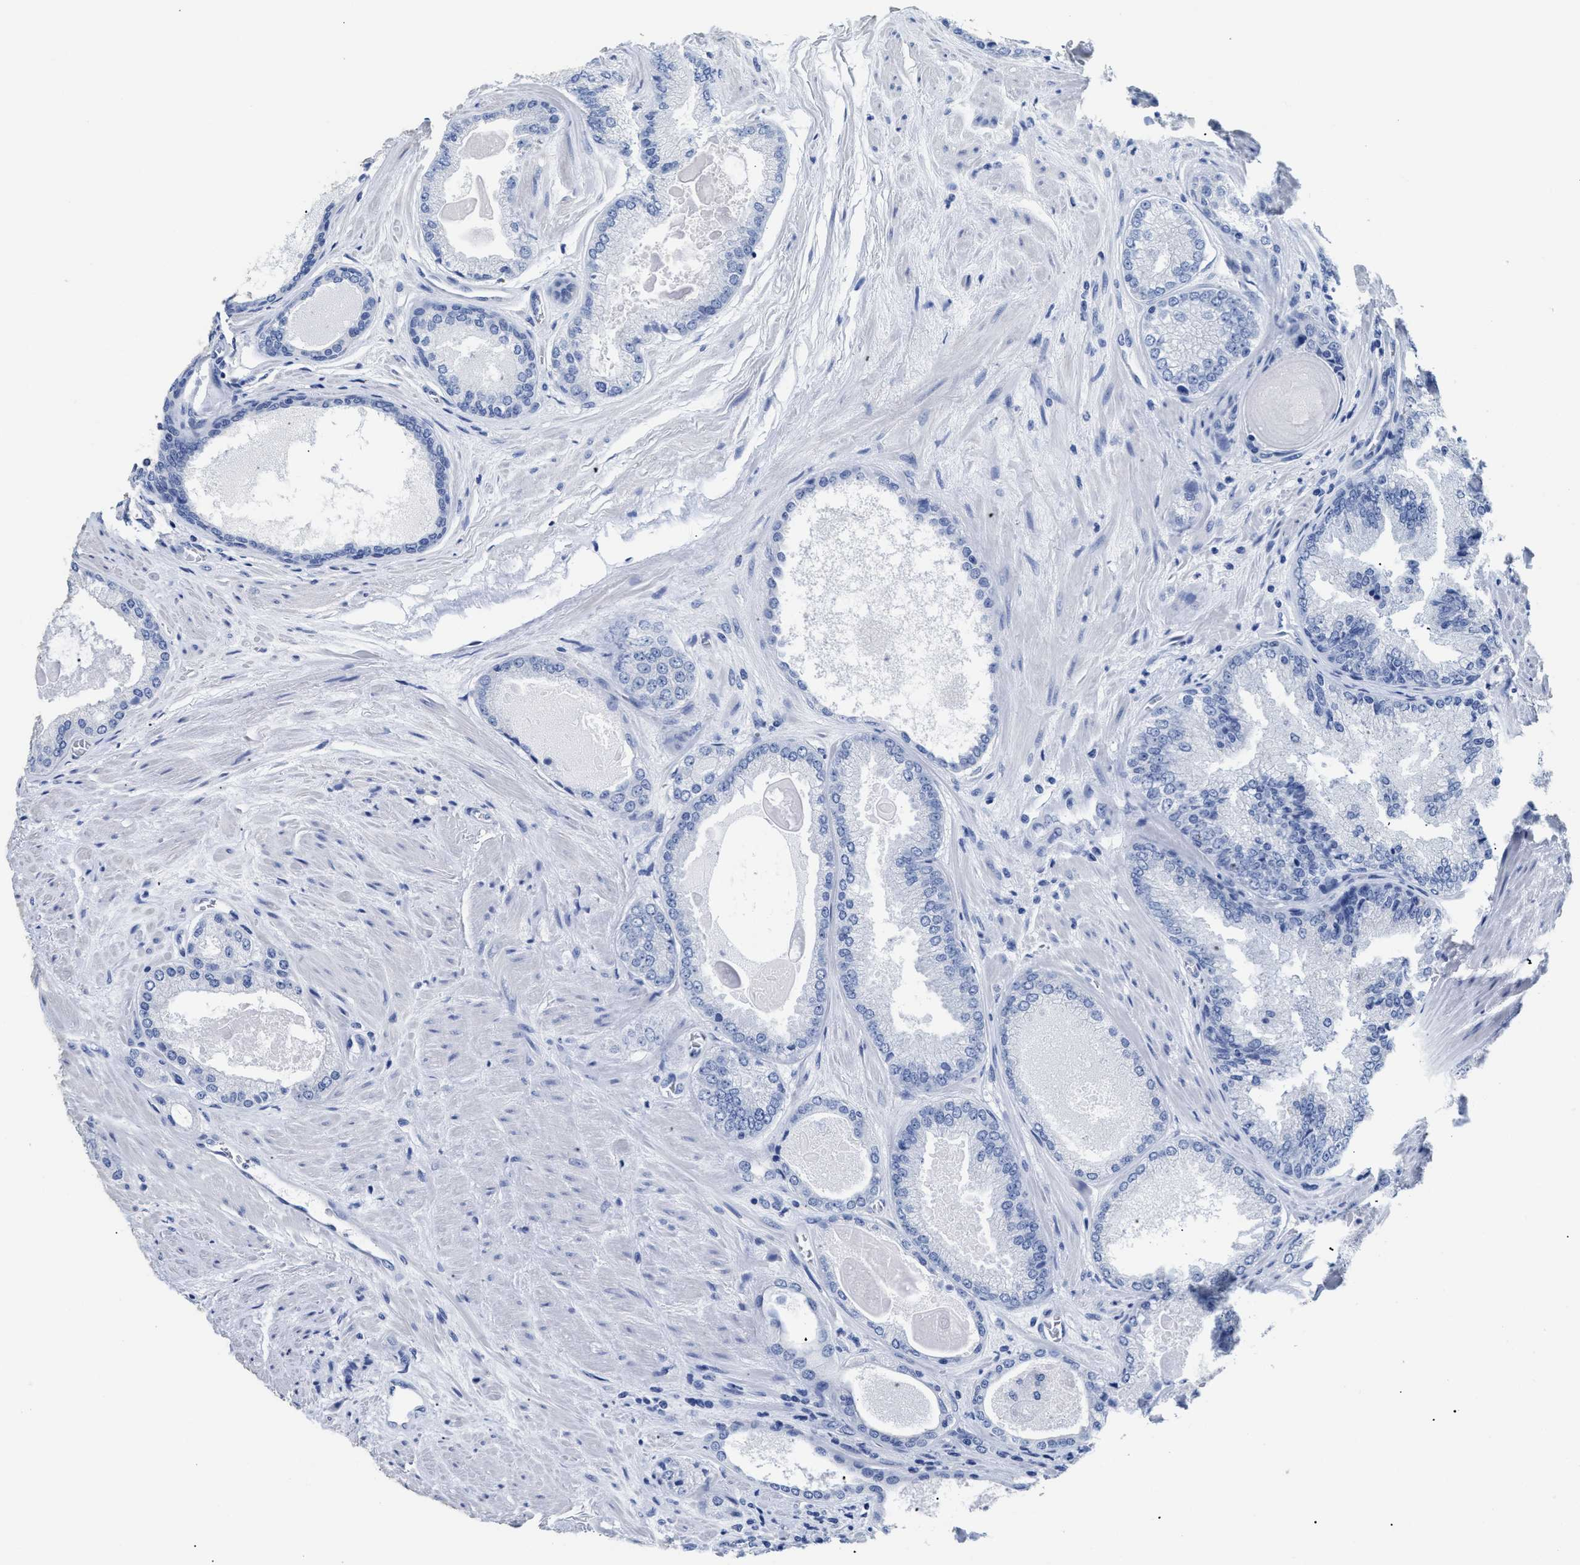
{"staining": {"intensity": "negative", "quantity": "none", "location": "none"}, "tissue": "prostate cancer", "cell_type": "Tumor cells", "image_type": "cancer", "snomed": [{"axis": "morphology", "description": "Adenocarcinoma, High grade"}, {"axis": "topography", "description": "Prostate"}], "caption": "The immunohistochemistry (IHC) histopathology image has no significant positivity in tumor cells of prostate cancer tissue. (Brightfield microscopy of DAB immunohistochemistry (IHC) at high magnification).", "gene": "DLC1", "patient": {"sex": "male", "age": 65}}